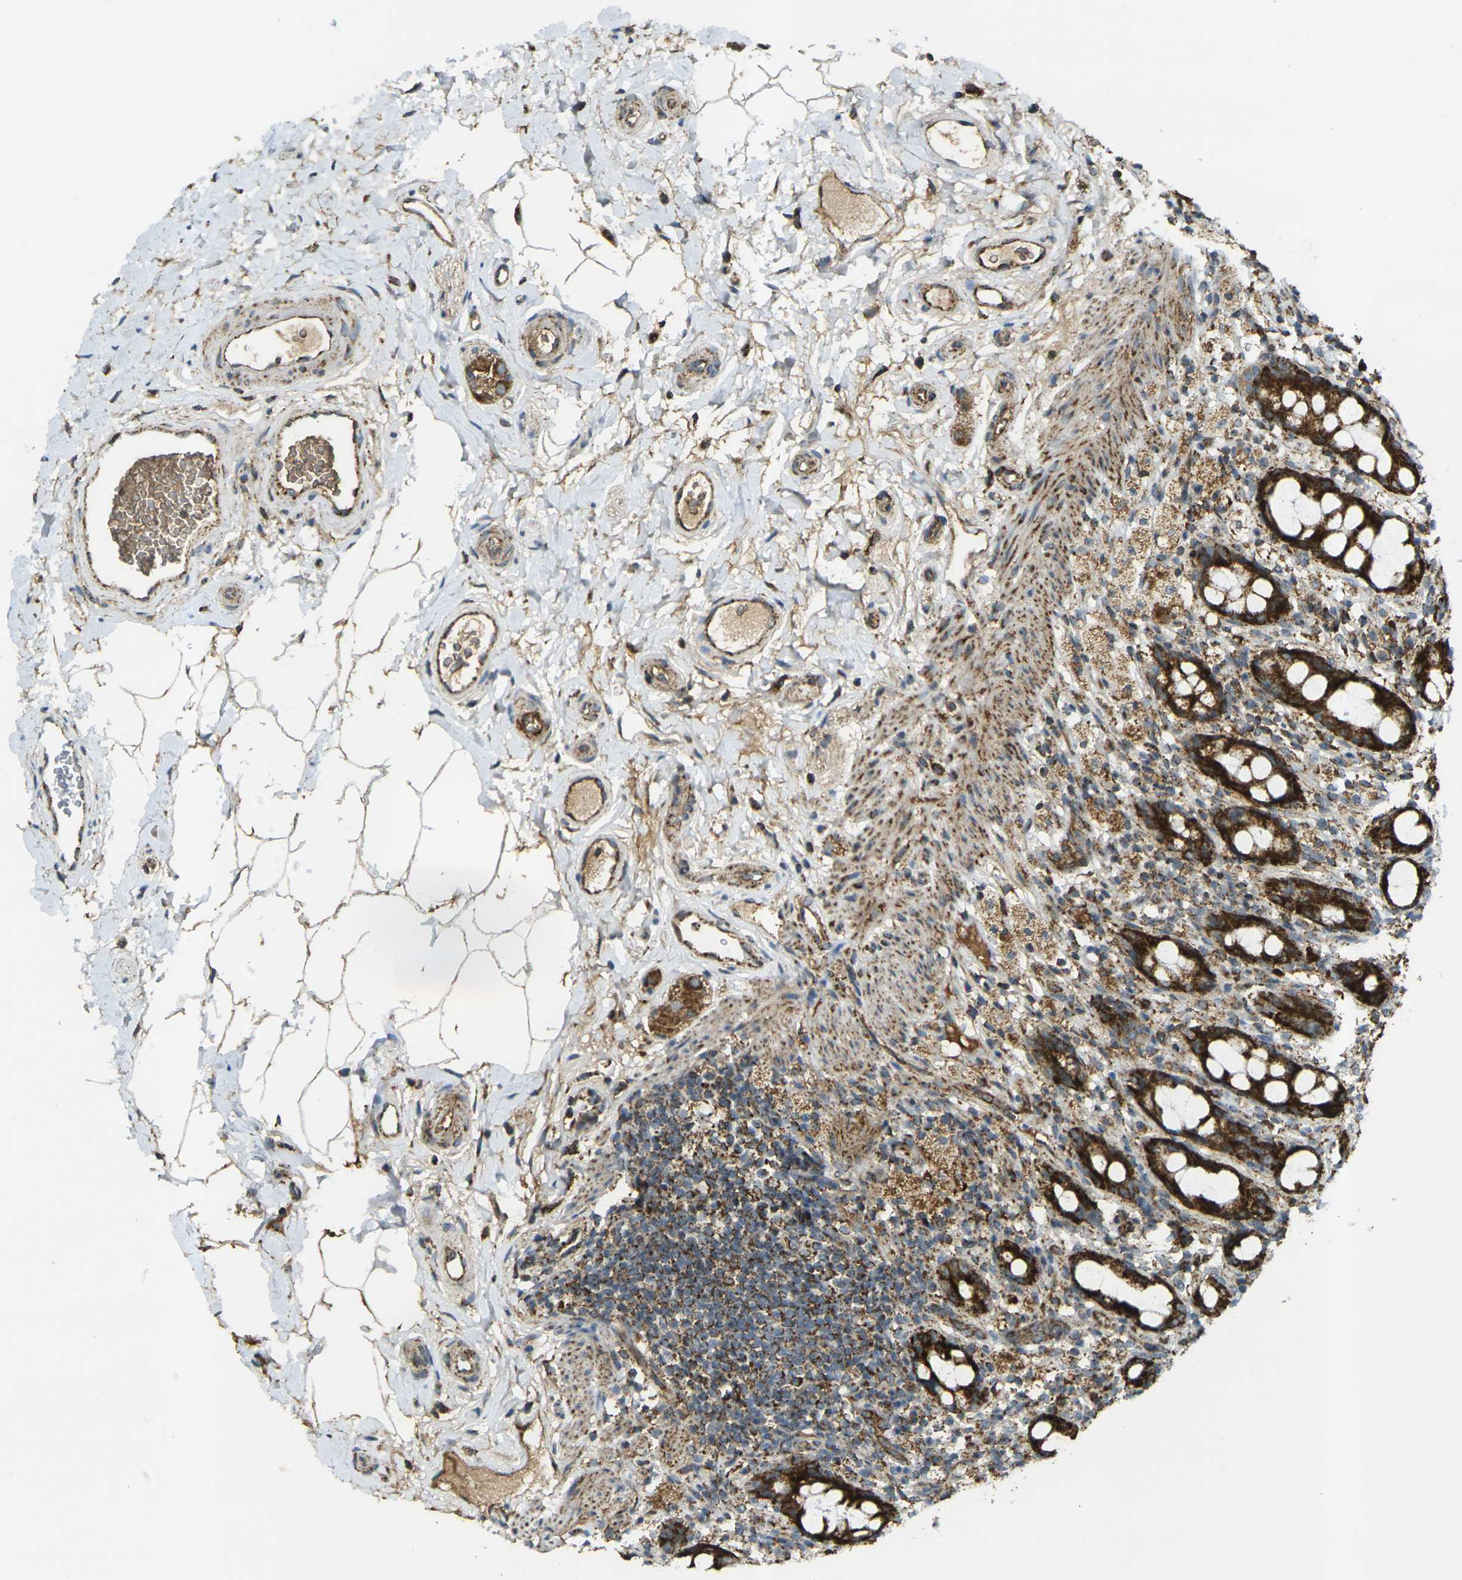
{"staining": {"intensity": "strong", "quantity": ">75%", "location": "cytoplasmic/membranous"}, "tissue": "rectum", "cell_type": "Glandular cells", "image_type": "normal", "snomed": [{"axis": "morphology", "description": "Normal tissue, NOS"}, {"axis": "topography", "description": "Rectum"}], "caption": "This is an image of immunohistochemistry staining of benign rectum, which shows strong expression in the cytoplasmic/membranous of glandular cells.", "gene": "IGF1R", "patient": {"sex": "male", "age": 44}}